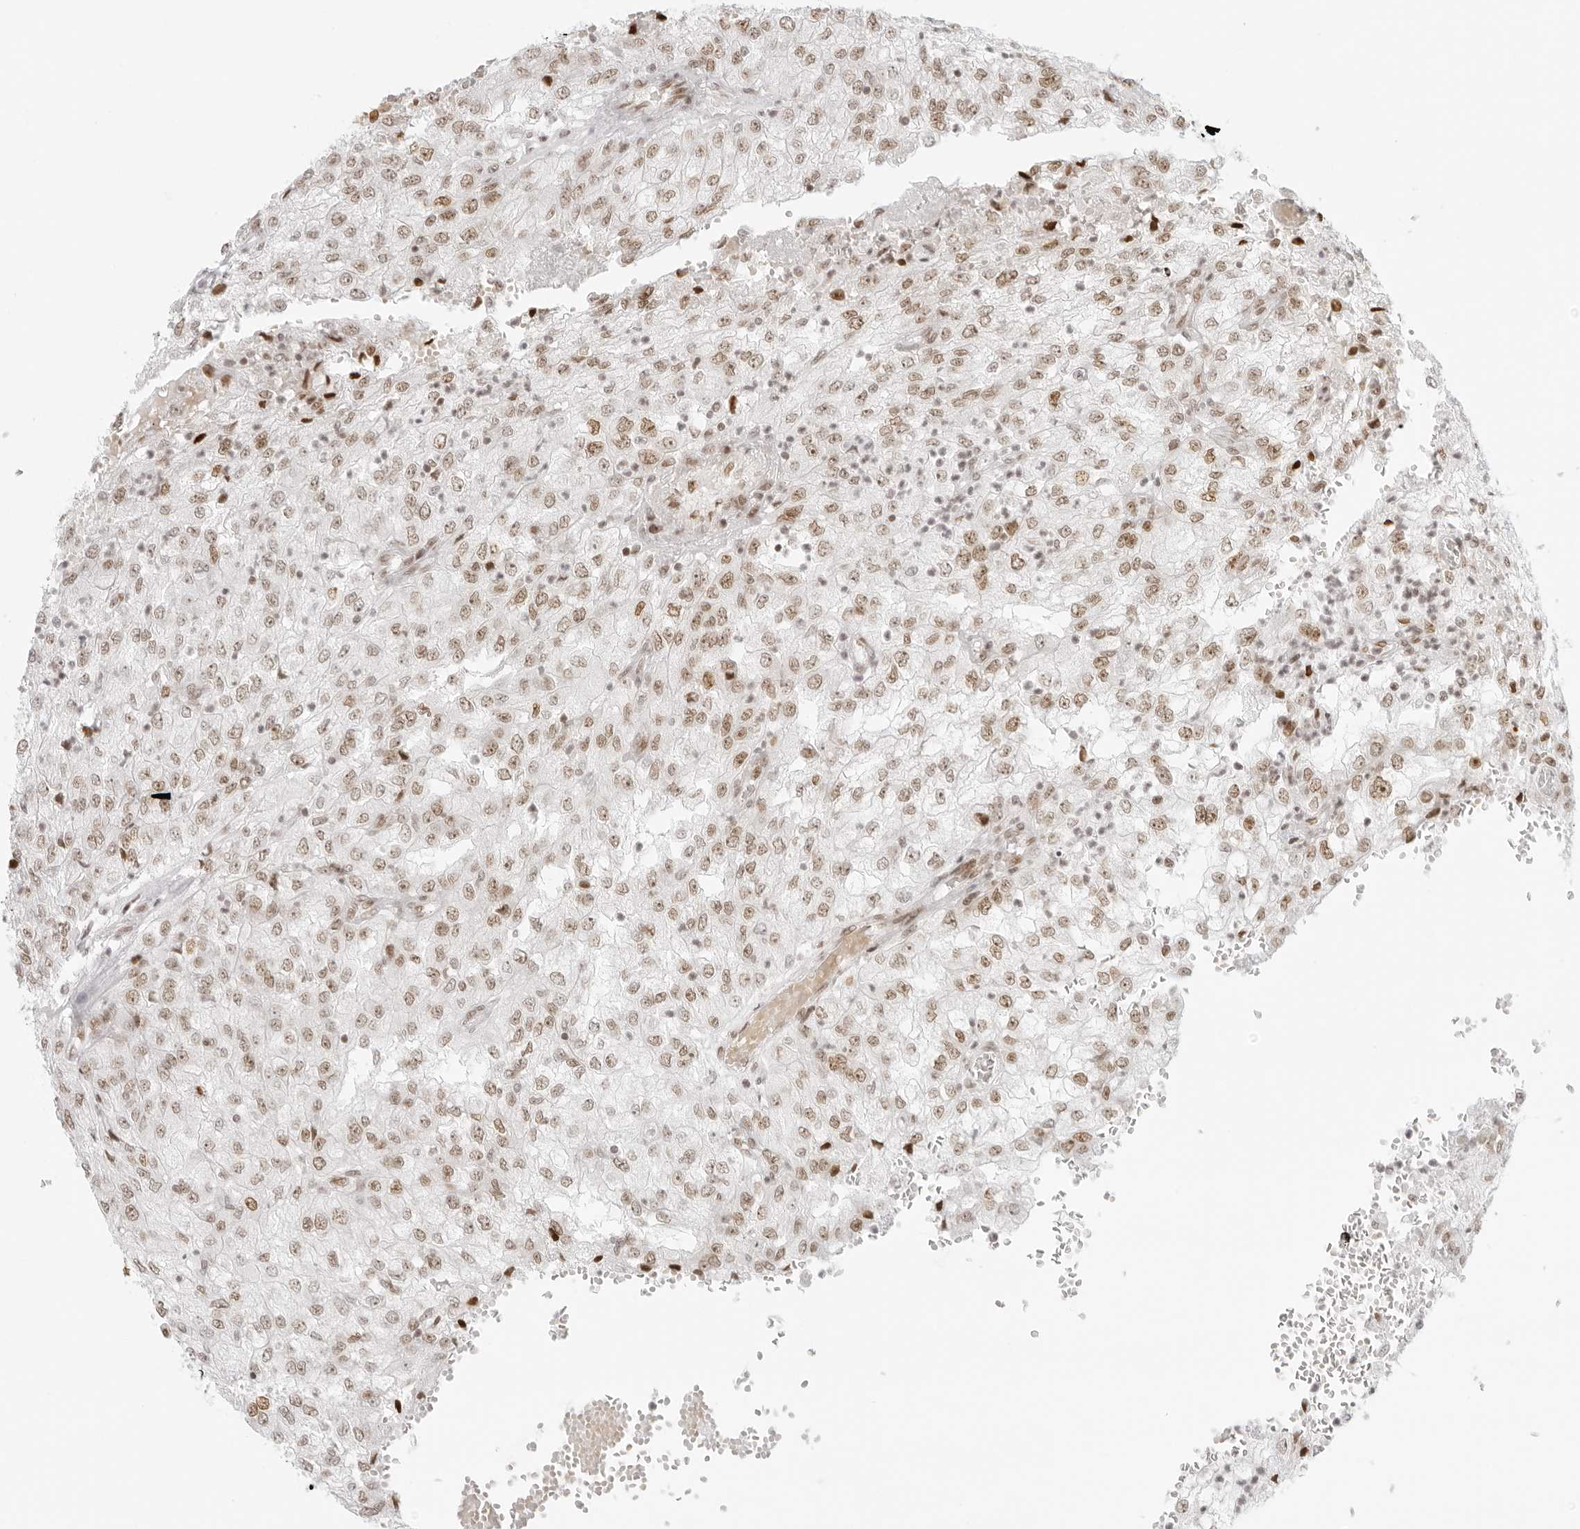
{"staining": {"intensity": "moderate", "quantity": ">75%", "location": "nuclear"}, "tissue": "renal cancer", "cell_type": "Tumor cells", "image_type": "cancer", "snomed": [{"axis": "morphology", "description": "Adenocarcinoma, NOS"}, {"axis": "topography", "description": "Kidney"}], "caption": "This is a histology image of immunohistochemistry (IHC) staining of renal cancer (adenocarcinoma), which shows moderate staining in the nuclear of tumor cells.", "gene": "RCC1", "patient": {"sex": "female", "age": 54}}